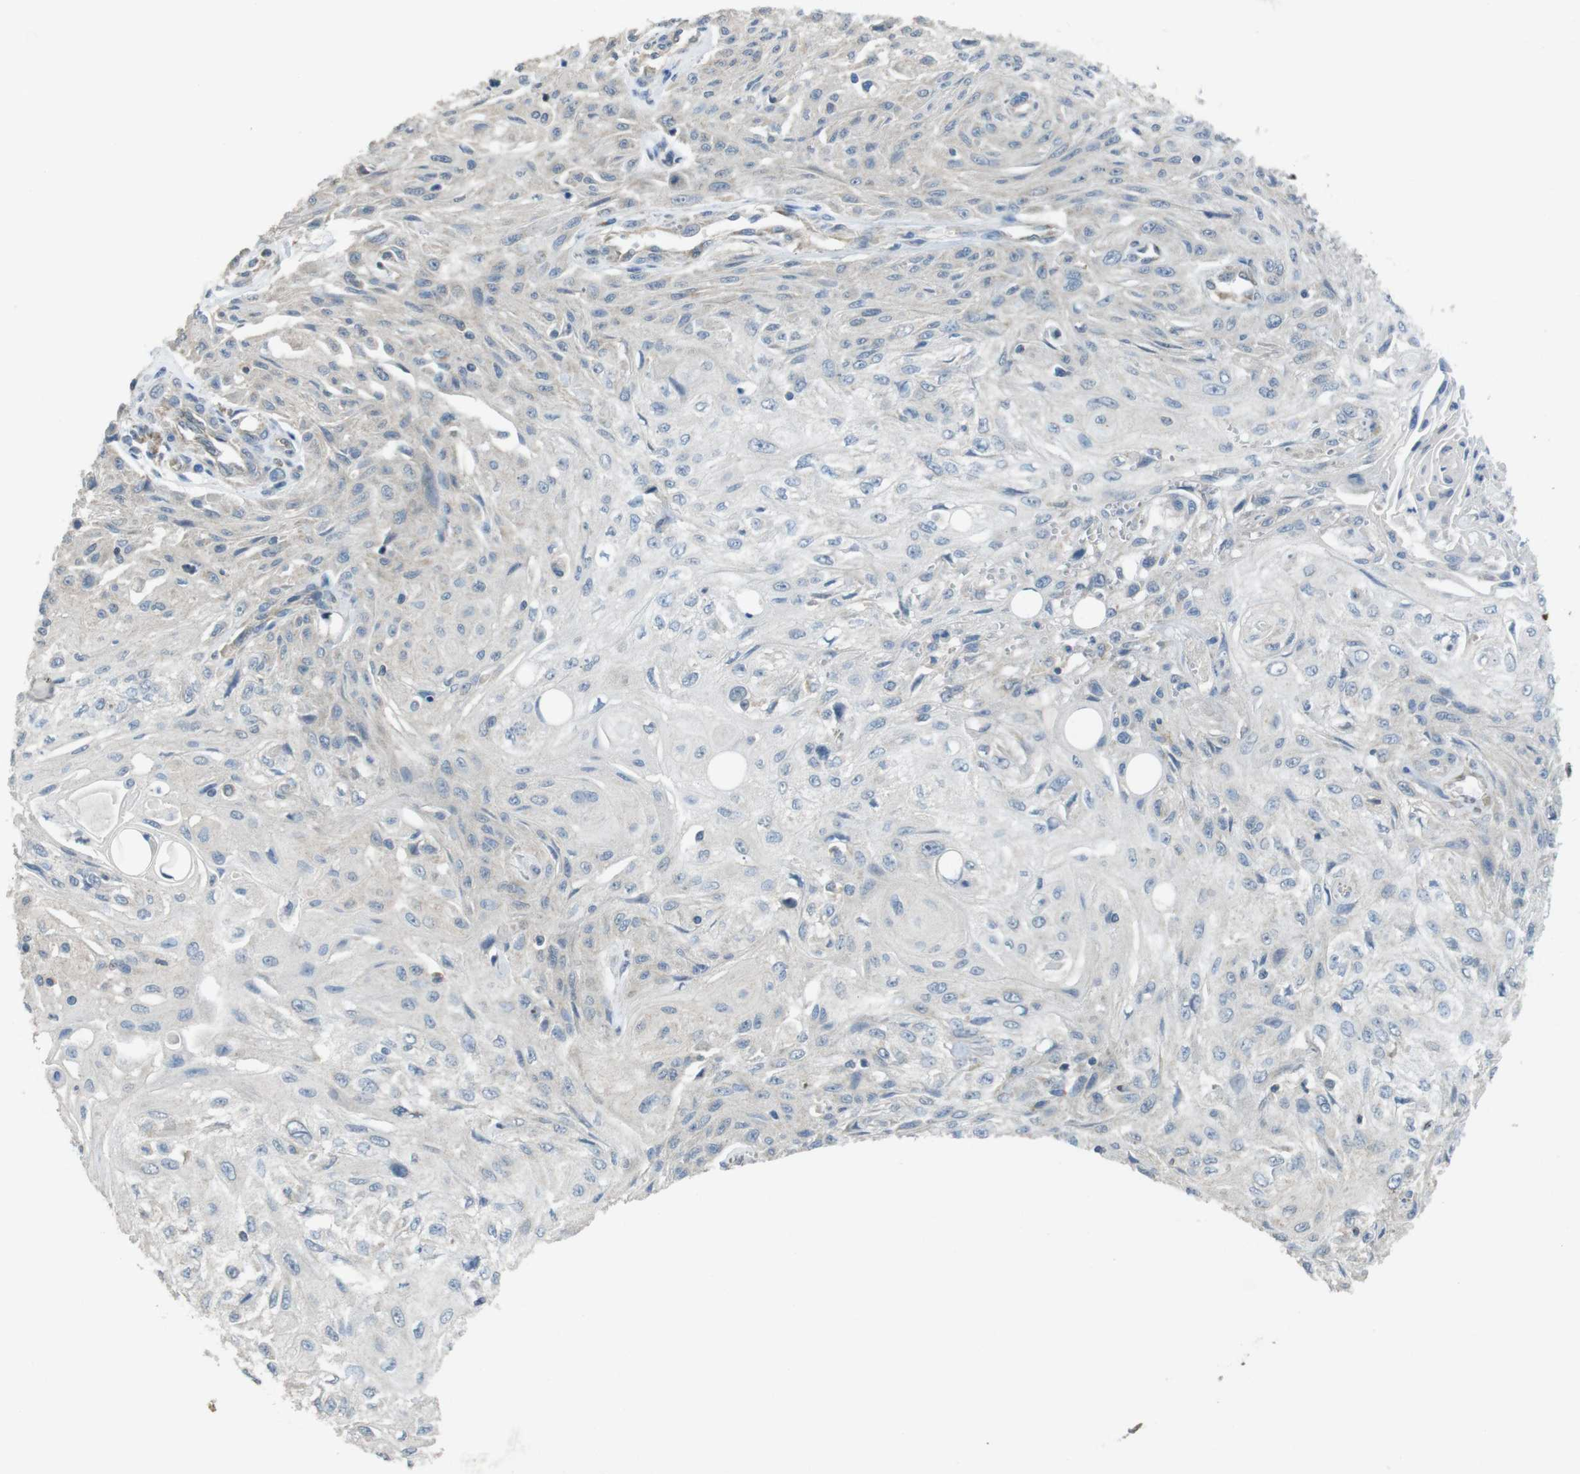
{"staining": {"intensity": "negative", "quantity": "none", "location": "none"}, "tissue": "skin cancer", "cell_type": "Tumor cells", "image_type": "cancer", "snomed": [{"axis": "morphology", "description": "Squamous cell carcinoma, NOS"}, {"axis": "topography", "description": "Skin"}], "caption": "IHC histopathology image of neoplastic tissue: human skin cancer stained with DAB demonstrates no significant protein positivity in tumor cells.", "gene": "CALHM2", "patient": {"sex": "male", "age": 75}}